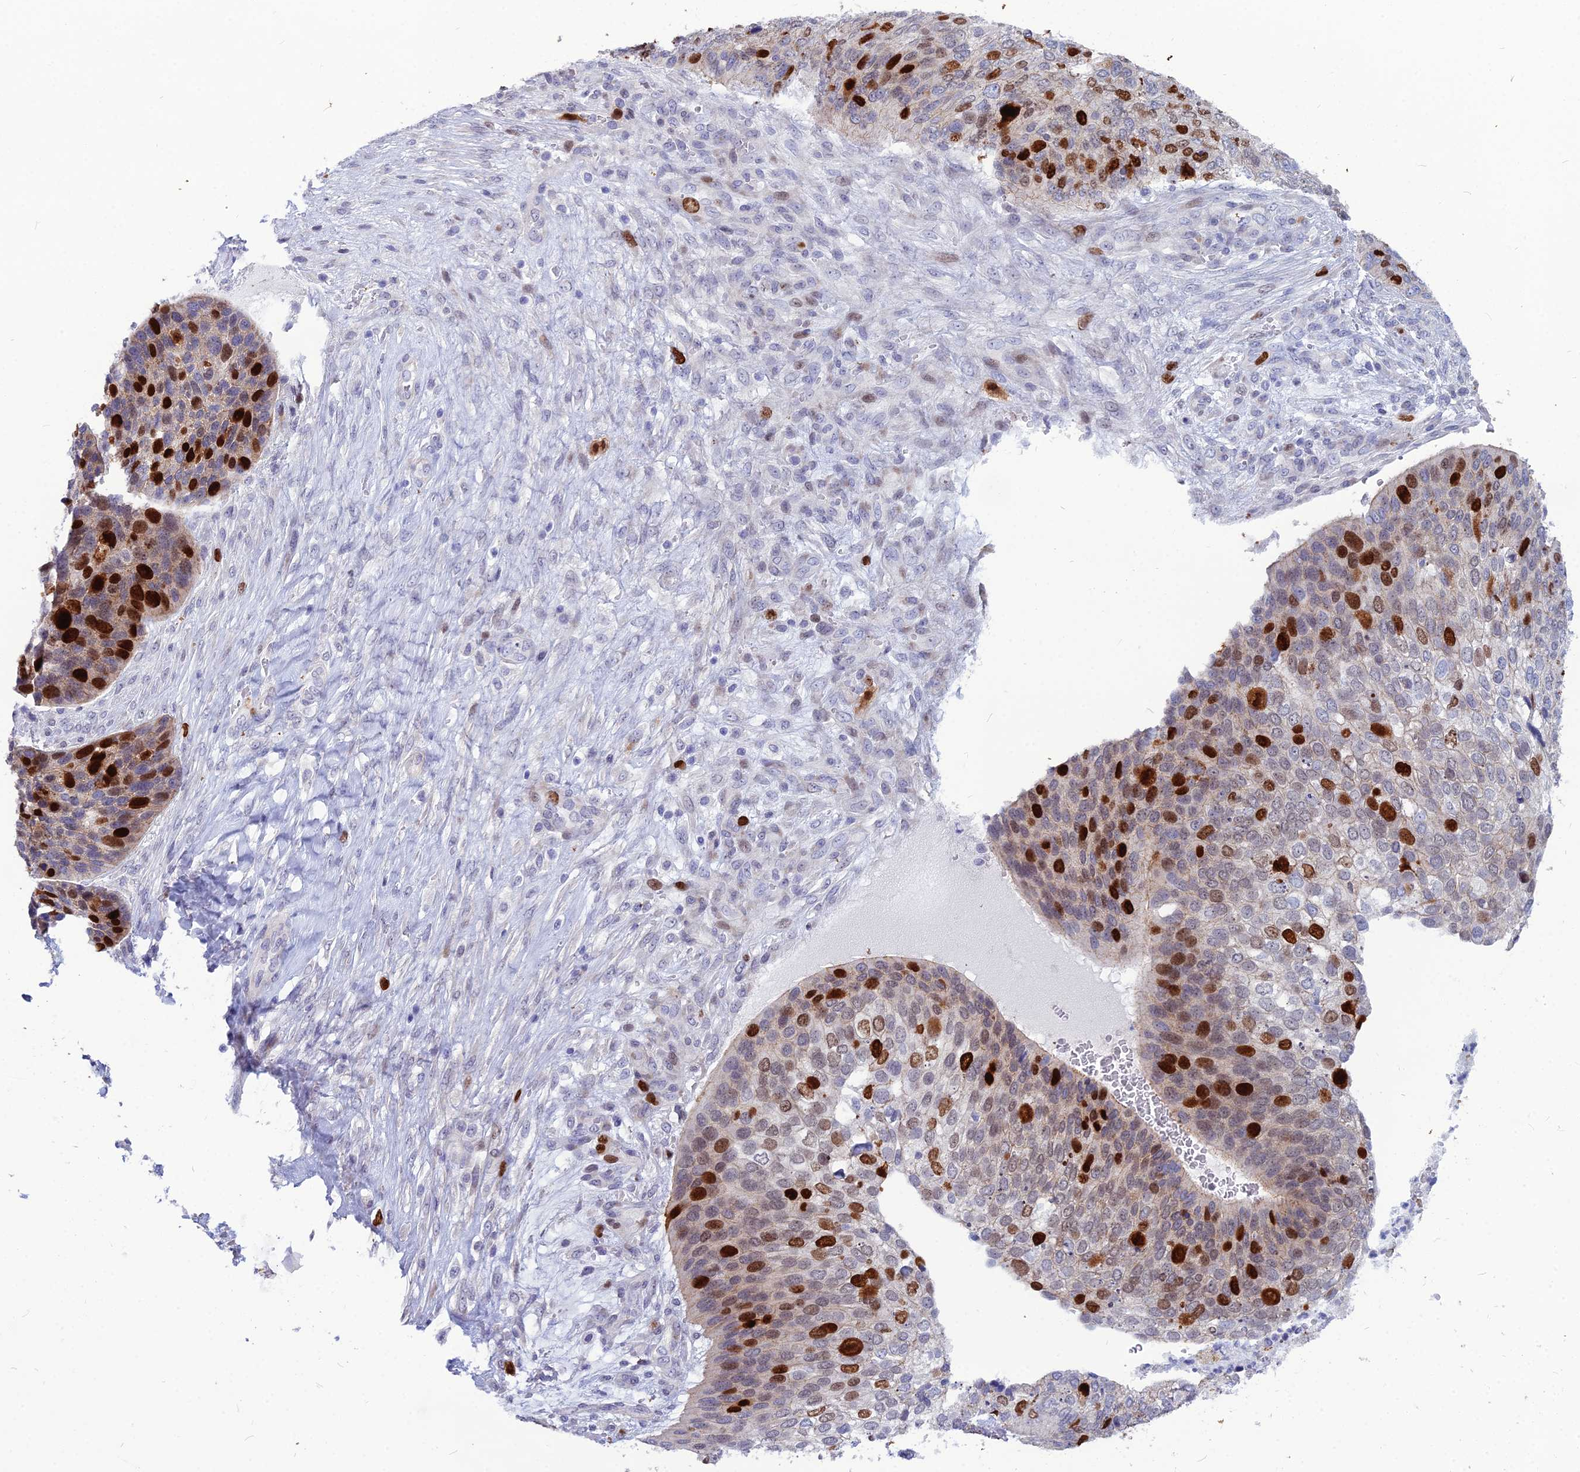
{"staining": {"intensity": "strong", "quantity": "25%-75%", "location": "nuclear"}, "tissue": "skin cancer", "cell_type": "Tumor cells", "image_type": "cancer", "snomed": [{"axis": "morphology", "description": "Basal cell carcinoma"}, {"axis": "topography", "description": "Skin"}], "caption": "Immunohistochemistry staining of basal cell carcinoma (skin), which reveals high levels of strong nuclear expression in approximately 25%-75% of tumor cells indicating strong nuclear protein positivity. The staining was performed using DAB (3,3'-diaminobenzidine) (brown) for protein detection and nuclei were counterstained in hematoxylin (blue).", "gene": "NUSAP1", "patient": {"sex": "female", "age": 74}}